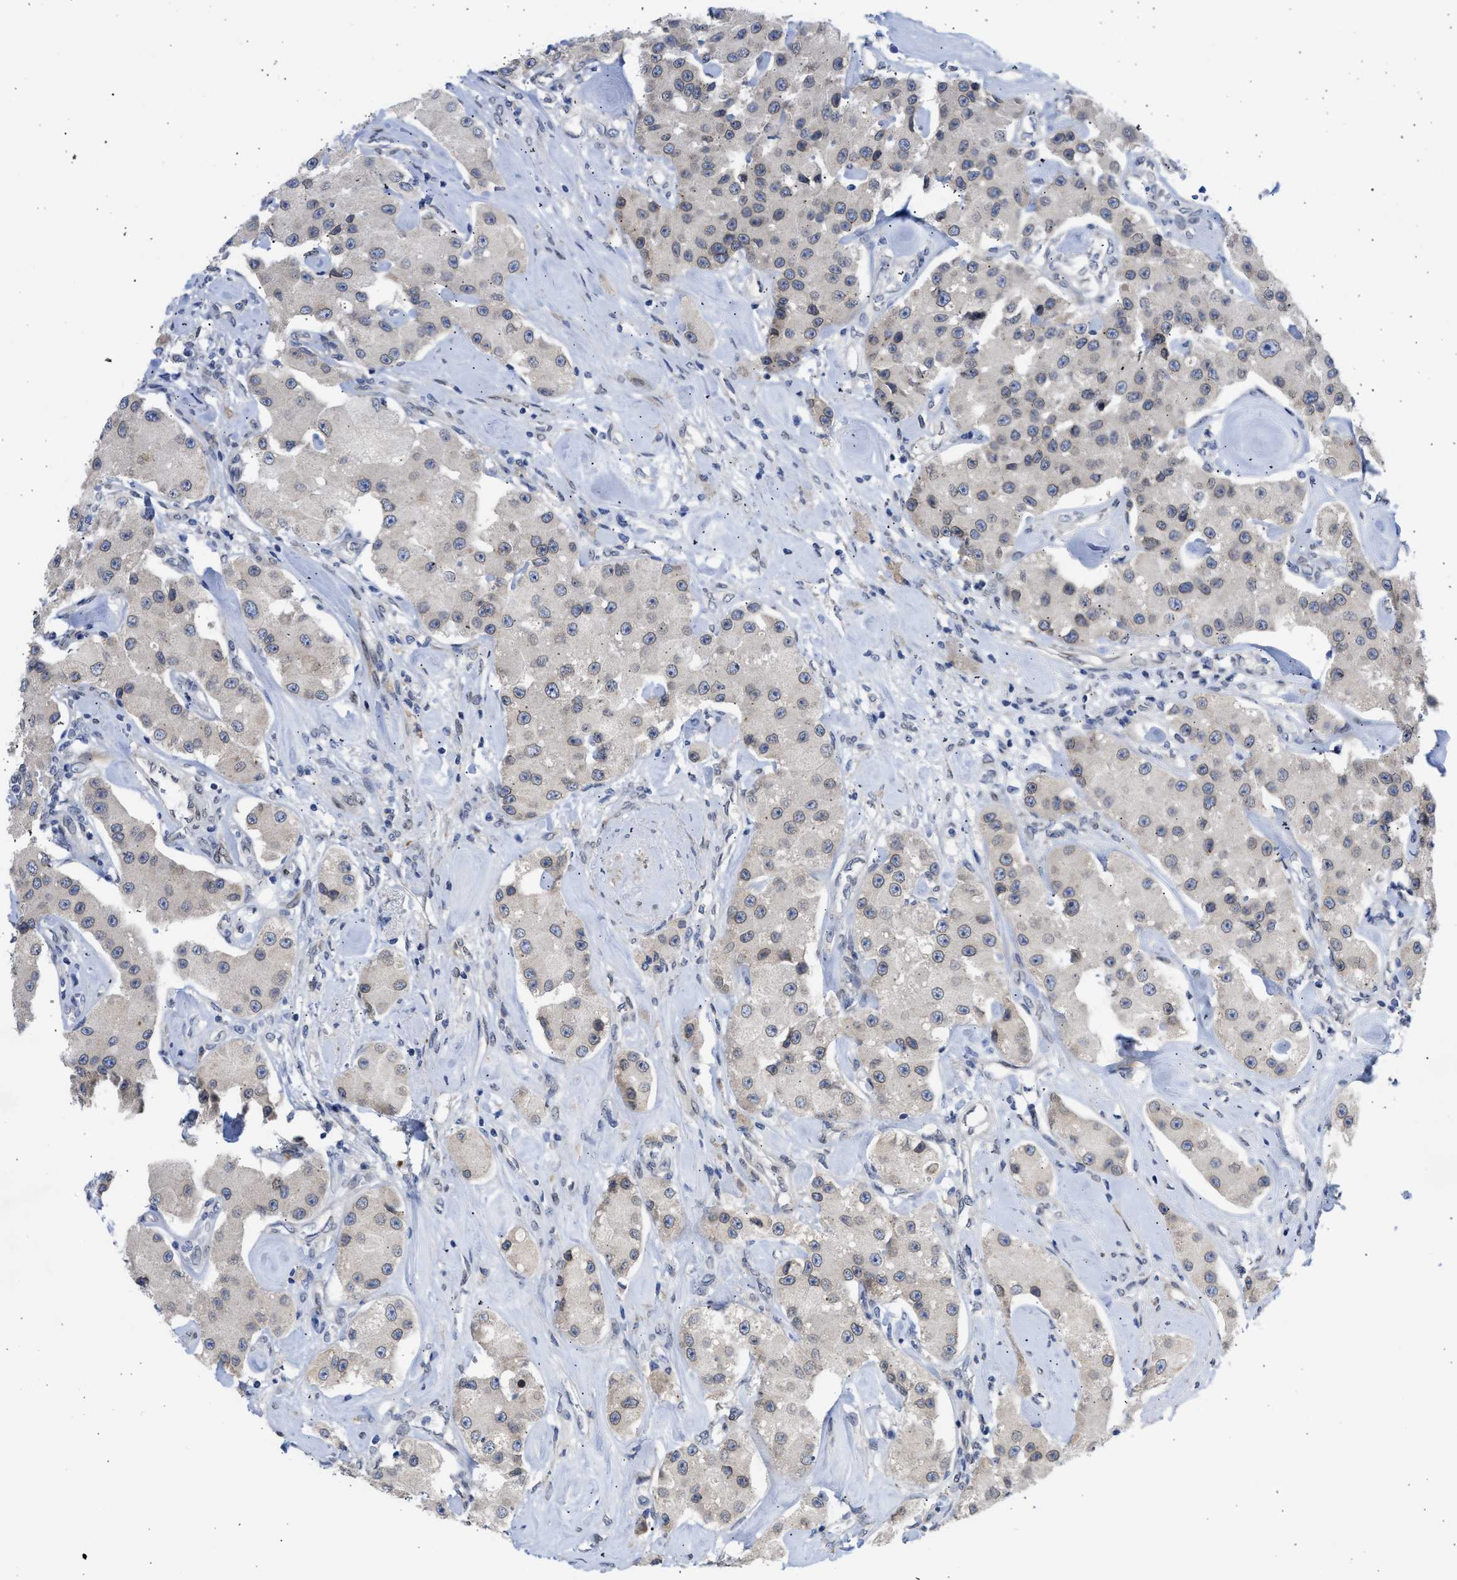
{"staining": {"intensity": "negative", "quantity": "none", "location": "none"}, "tissue": "carcinoid", "cell_type": "Tumor cells", "image_type": "cancer", "snomed": [{"axis": "morphology", "description": "Carcinoid, malignant, NOS"}, {"axis": "topography", "description": "Pancreas"}], "caption": "Carcinoid (malignant) was stained to show a protein in brown. There is no significant positivity in tumor cells.", "gene": "NUP35", "patient": {"sex": "male", "age": 41}}